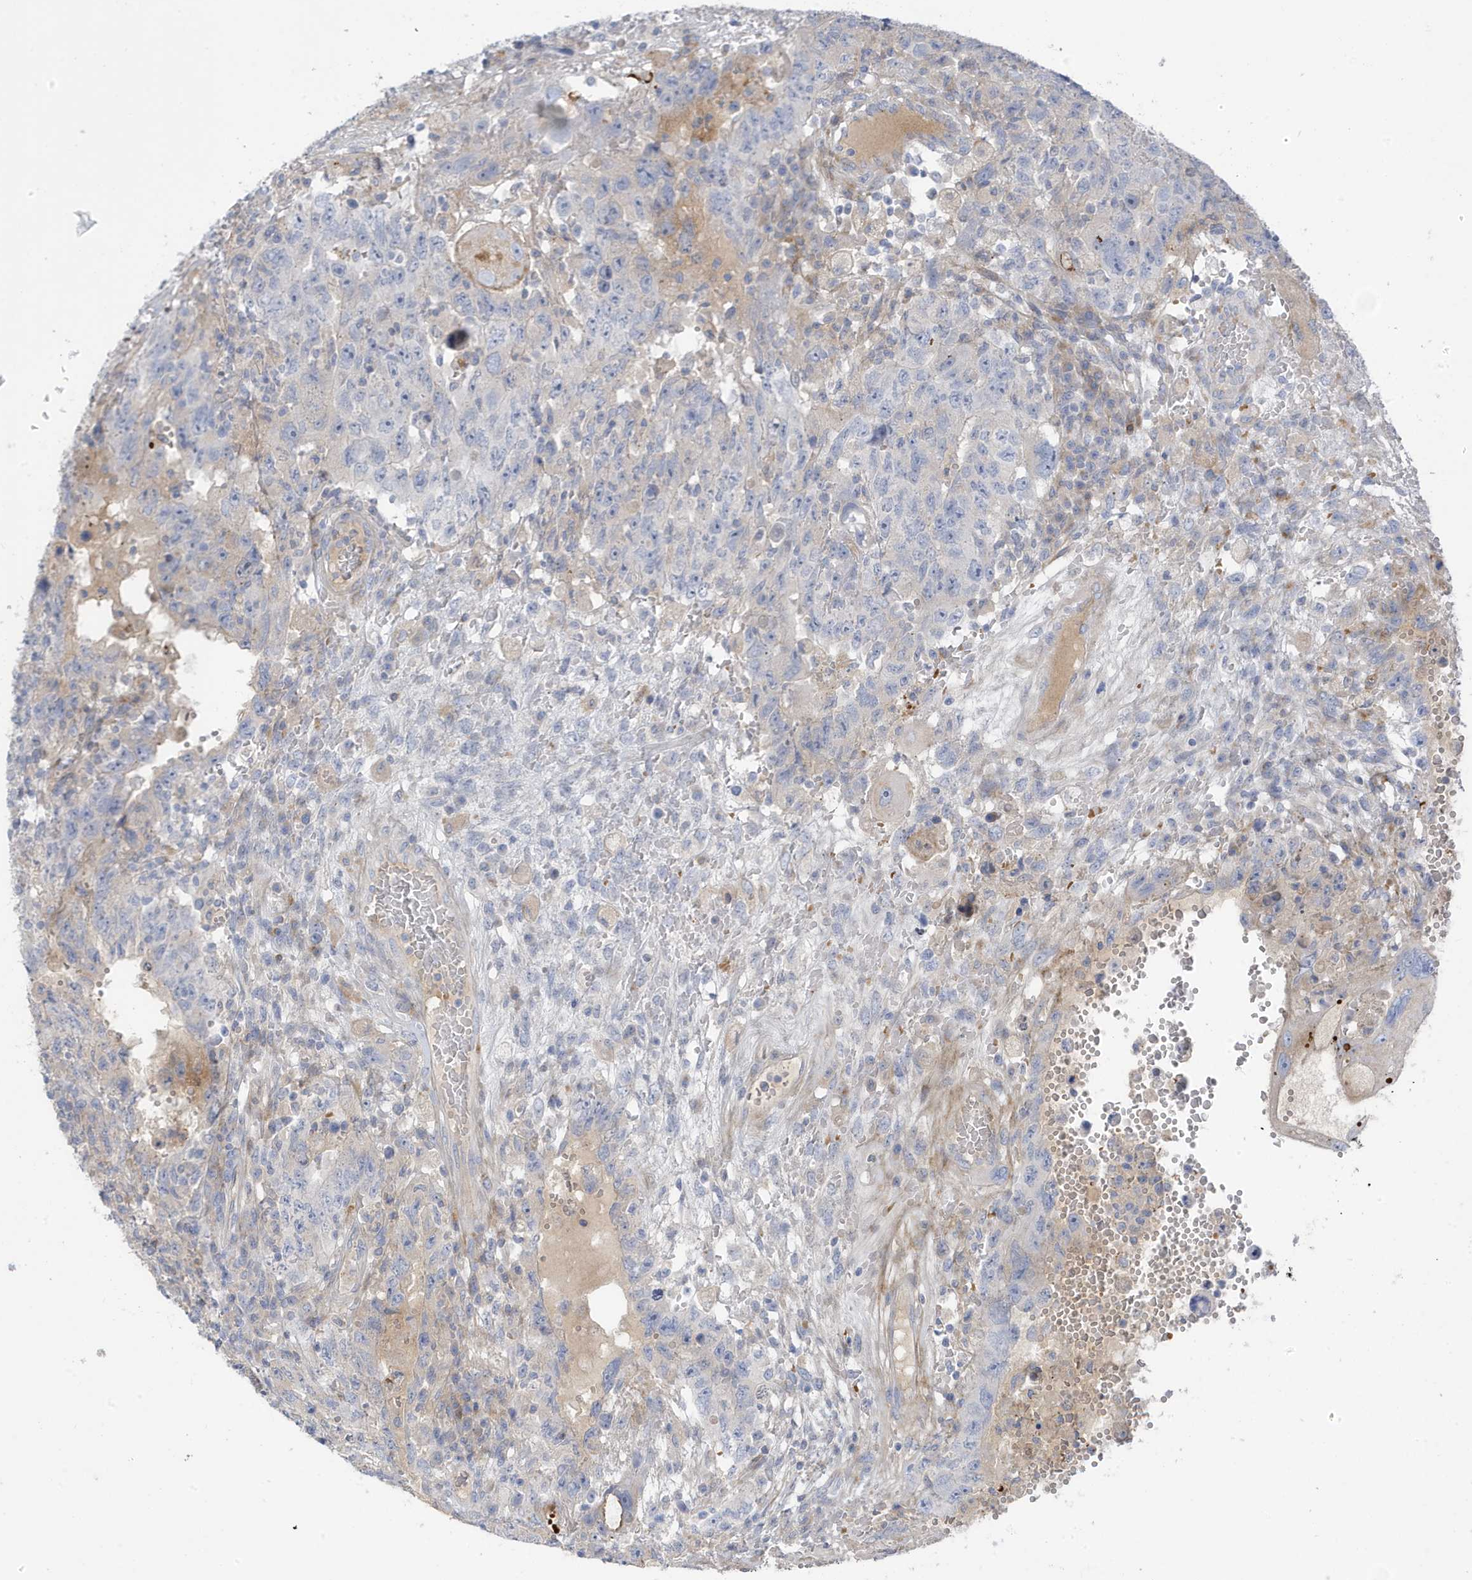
{"staining": {"intensity": "negative", "quantity": "none", "location": "none"}, "tissue": "testis cancer", "cell_type": "Tumor cells", "image_type": "cancer", "snomed": [{"axis": "morphology", "description": "Carcinoma, Embryonal, NOS"}, {"axis": "topography", "description": "Testis"}], "caption": "Tumor cells show no significant staining in testis embryonal carcinoma. Nuclei are stained in blue.", "gene": "ATP13A5", "patient": {"sex": "male", "age": 26}}